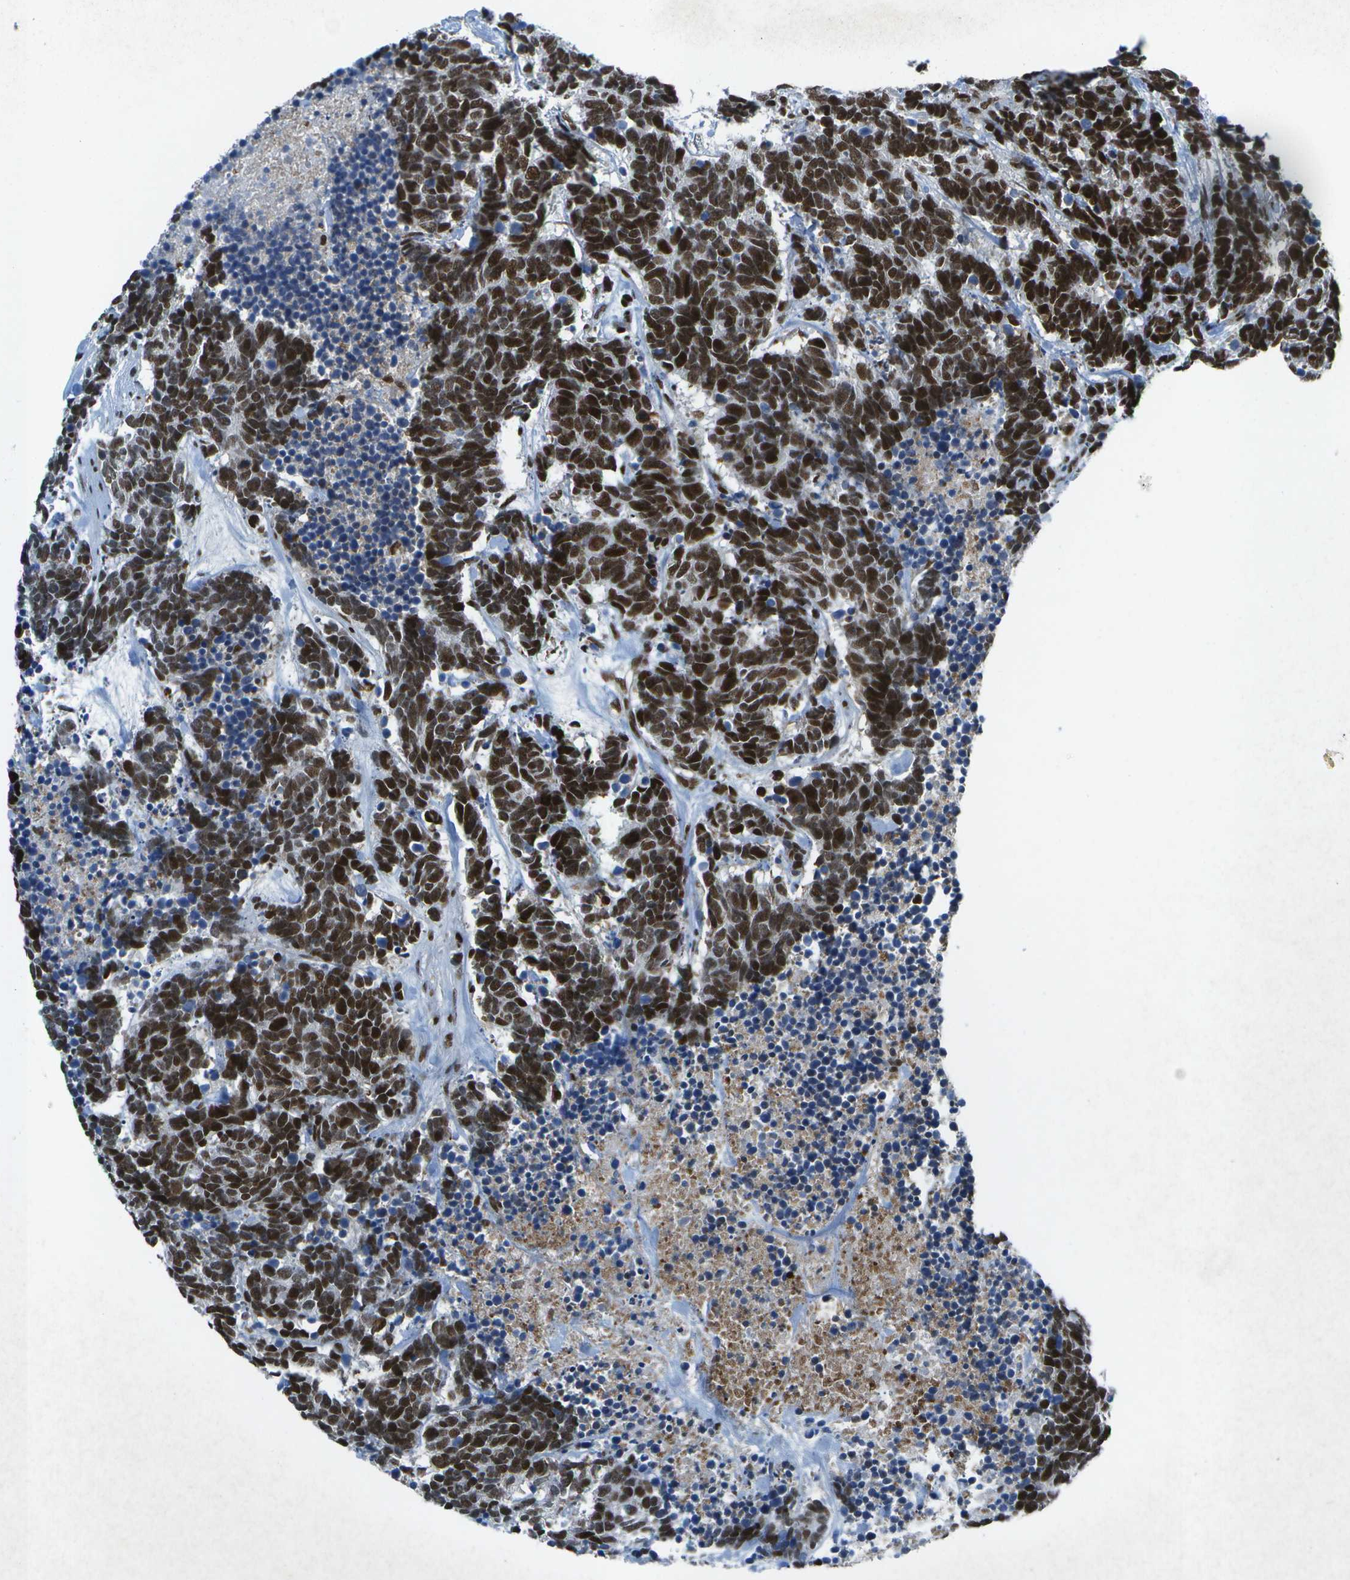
{"staining": {"intensity": "strong", "quantity": ">75%", "location": "nuclear"}, "tissue": "carcinoid", "cell_type": "Tumor cells", "image_type": "cancer", "snomed": [{"axis": "morphology", "description": "Carcinoma, NOS"}, {"axis": "morphology", "description": "Carcinoid, malignant, NOS"}, {"axis": "topography", "description": "Urinary bladder"}], "caption": "Human carcinoid stained with a protein marker reveals strong staining in tumor cells.", "gene": "MTA2", "patient": {"sex": "male", "age": 57}}